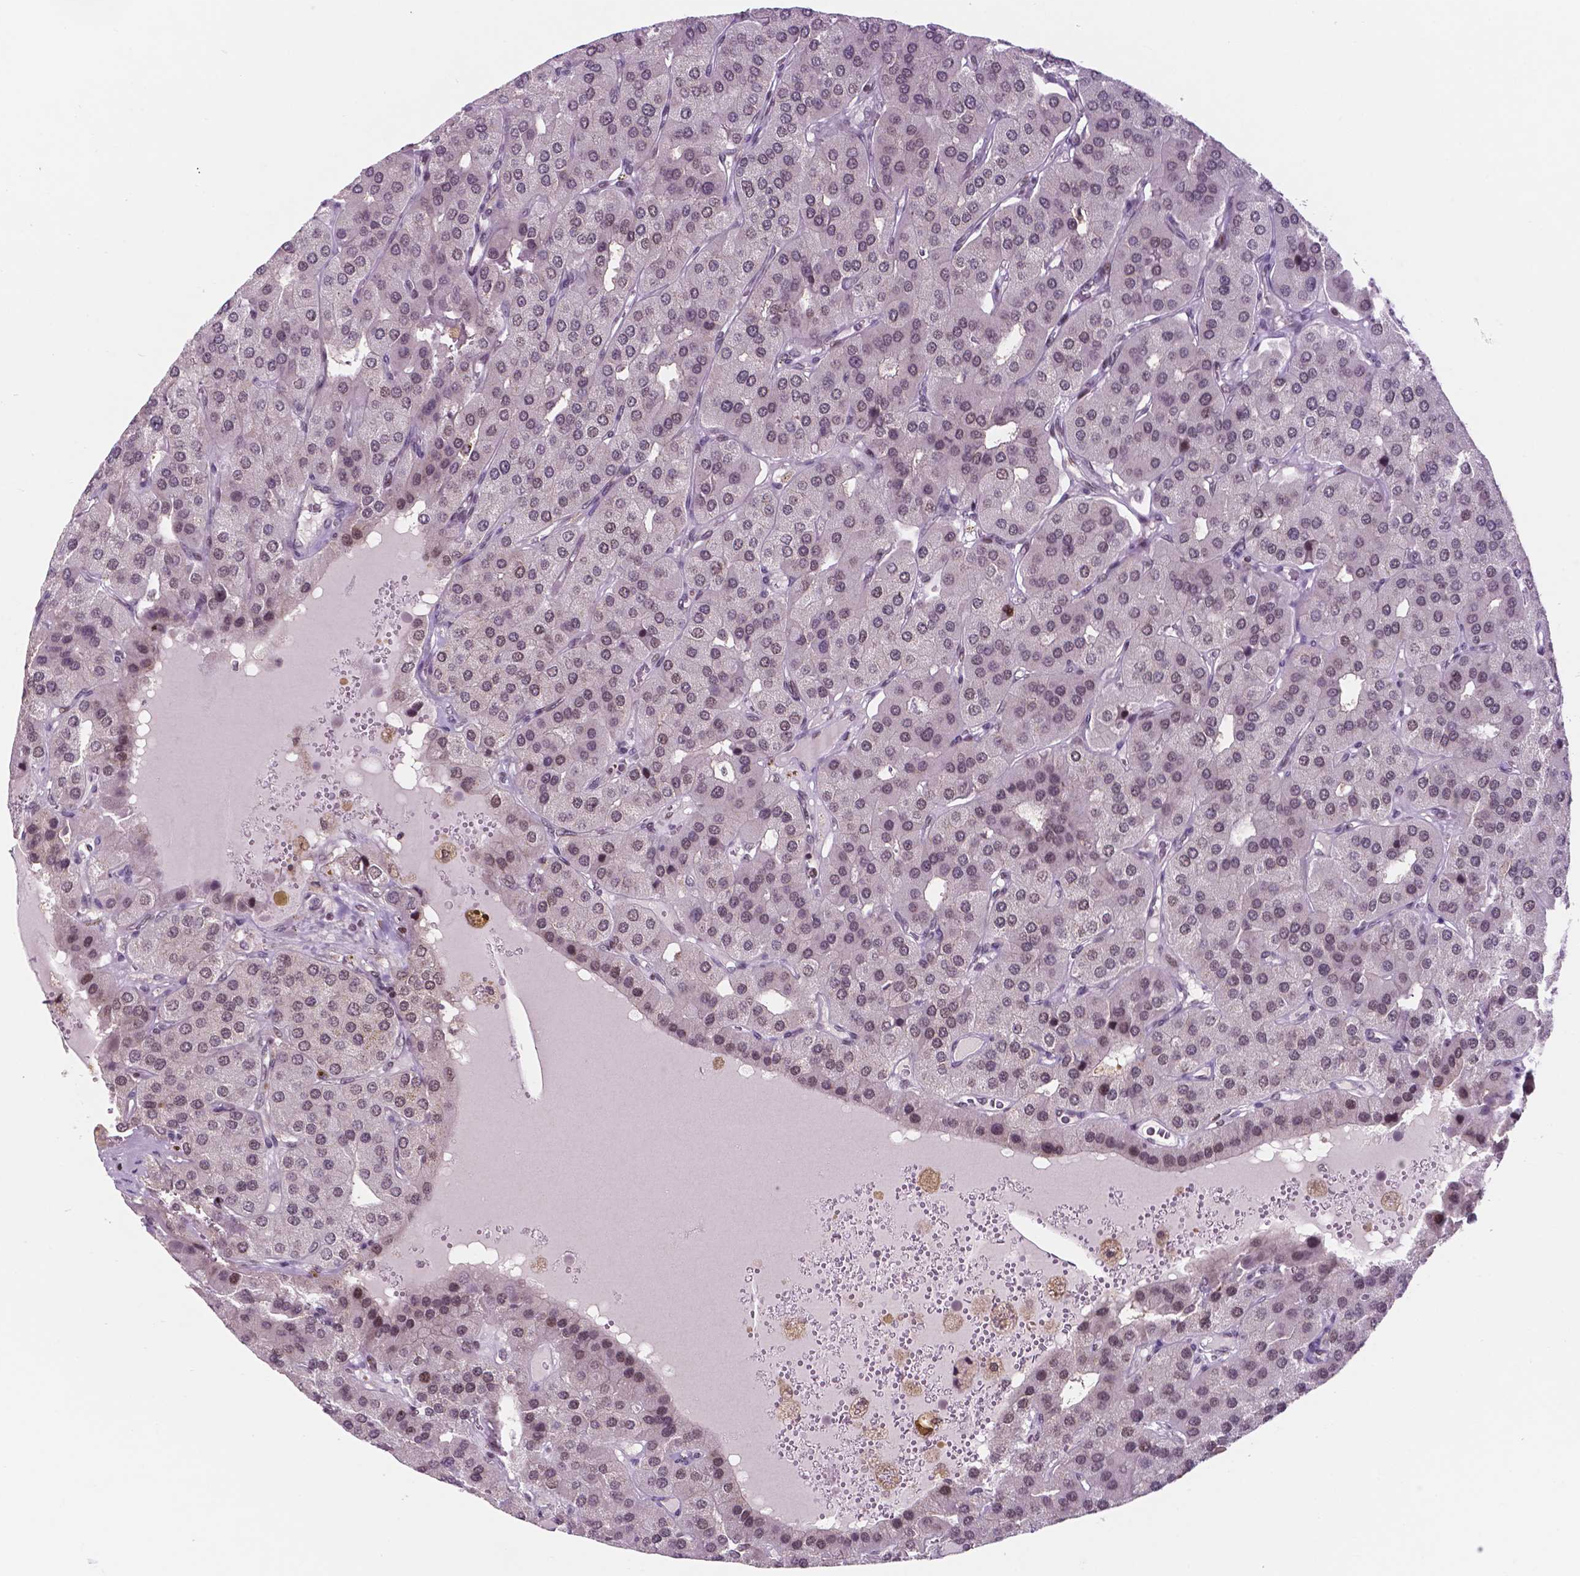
{"staining": {"intensity": "moderate", "quantity": "<25%", "location": "nuclear"}, "tissue": "parathyroid gland", "cell_type": "Glandular cells", "image_type": "normal", "snomed": [{"axis": "morphology", "description": "Normal tissue, NOS"}, {"axis": "morphology", "description": "Adenoma, NOS"}, {"axis": "topography", "description": "Parathyroid gland"}], "caption": "Immunohistochemistry image of benign parathyroid gland stained for a protein (brown), which exhibits low levels of moderate nuclear positivity in about <25% of glandular cells.", "gene": "PER2", "patient": {"sex": "female", "age": 86}}